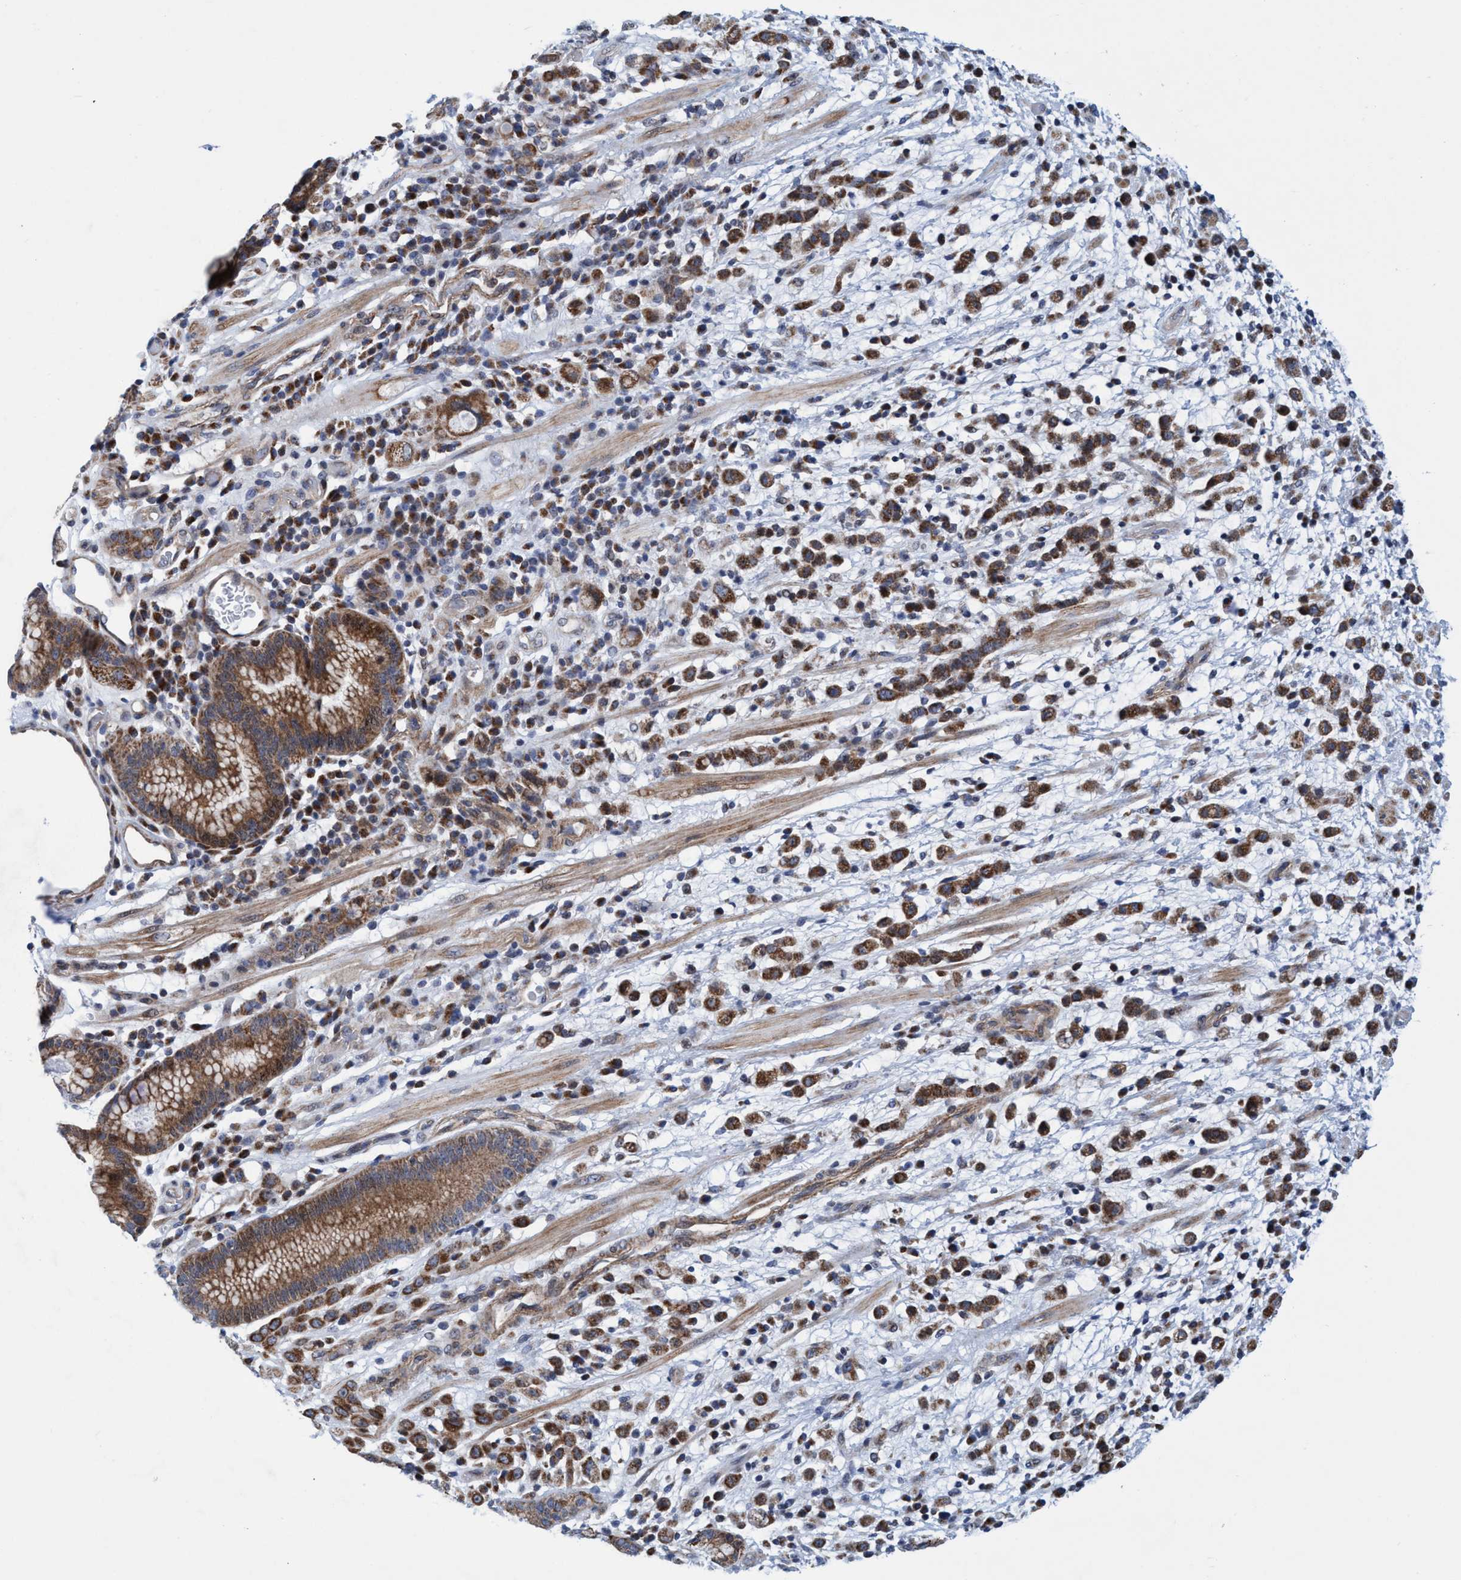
{"staining": {"intensity": "moderate", "quantity": ">75%", "location": "cytoplasmic/membranous"}, "tissue": "stomach cancer", "cell_type": "Tumor cells", "image_type": "cancer", "snomed": [{"axis": "morphology", "description": "Adenocarcinoma, NOS"}, {"axis": "topography", "description": "Stomach, lower"}], "caption": "Immunohistochemistry photomicrograph of neoplastic tissue: human stomach cancer stained using immunohistochemistry displays medium levels of moderate protein expression localized specifically in the cytoplasmic/membranous of tumor cells, appearing as a cytoplasmic/membranous brown color.", "gene": "POLR1F", "patient": {"sex": "male", "age": 88}}